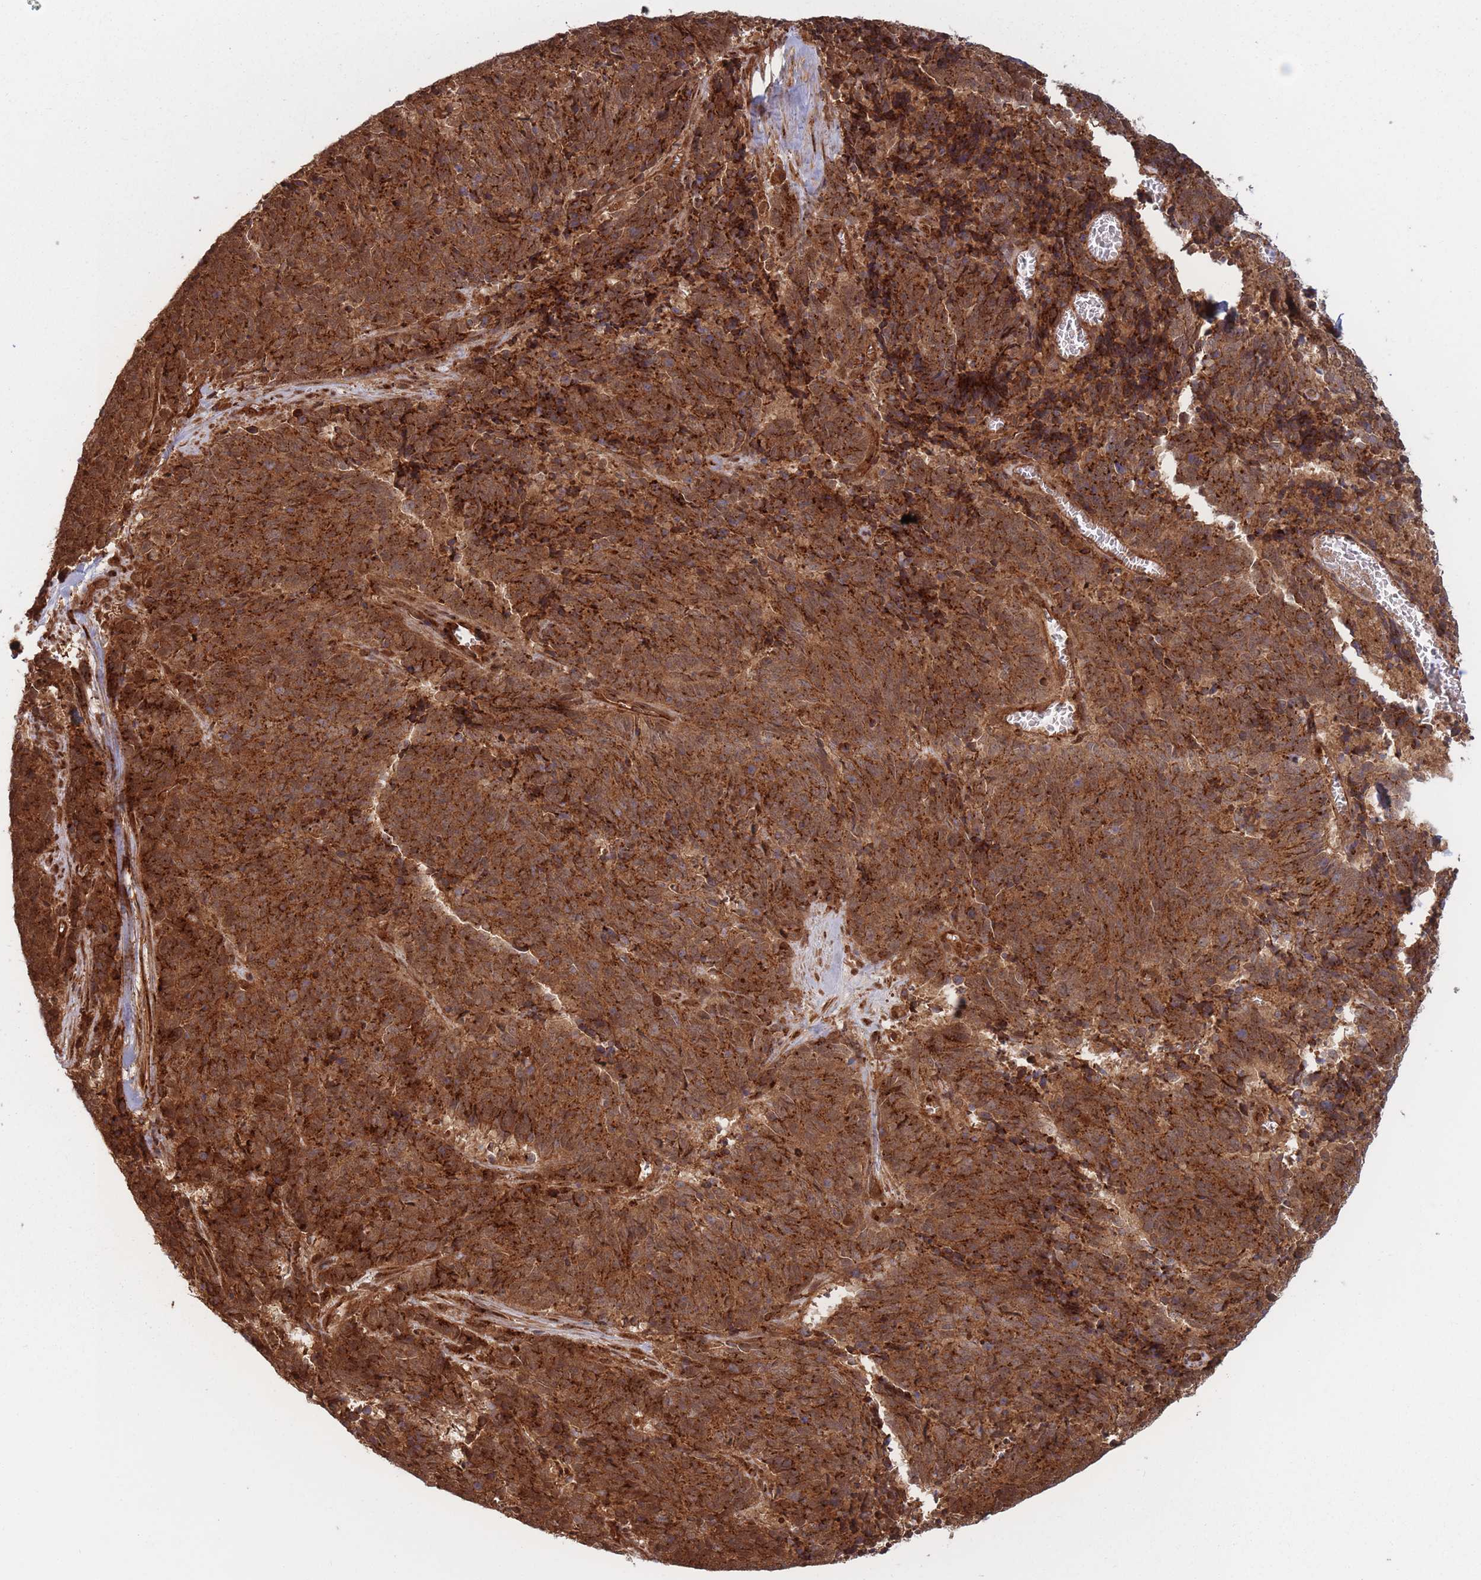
{"staining": {"intensity": "strong", "quantity": ">75%", "location": "cytoplasmic/membranous"}, "tissue": "cervical cancer", "cell_type": "Tumor cells", "image_type": "cancer", "snomed": [{"axis": "morphology", "description": "Squamous cell carcinoma, NOS"}, {"axis": "topography", "description": "Cervix"}], "caption": "Cervical cancer stained for a protein demonstrates strong cytoplasmic/membranous positivity in tumor cells.", "gene": "PODXL2", "patient": {"sex": "female", "age": 29}}